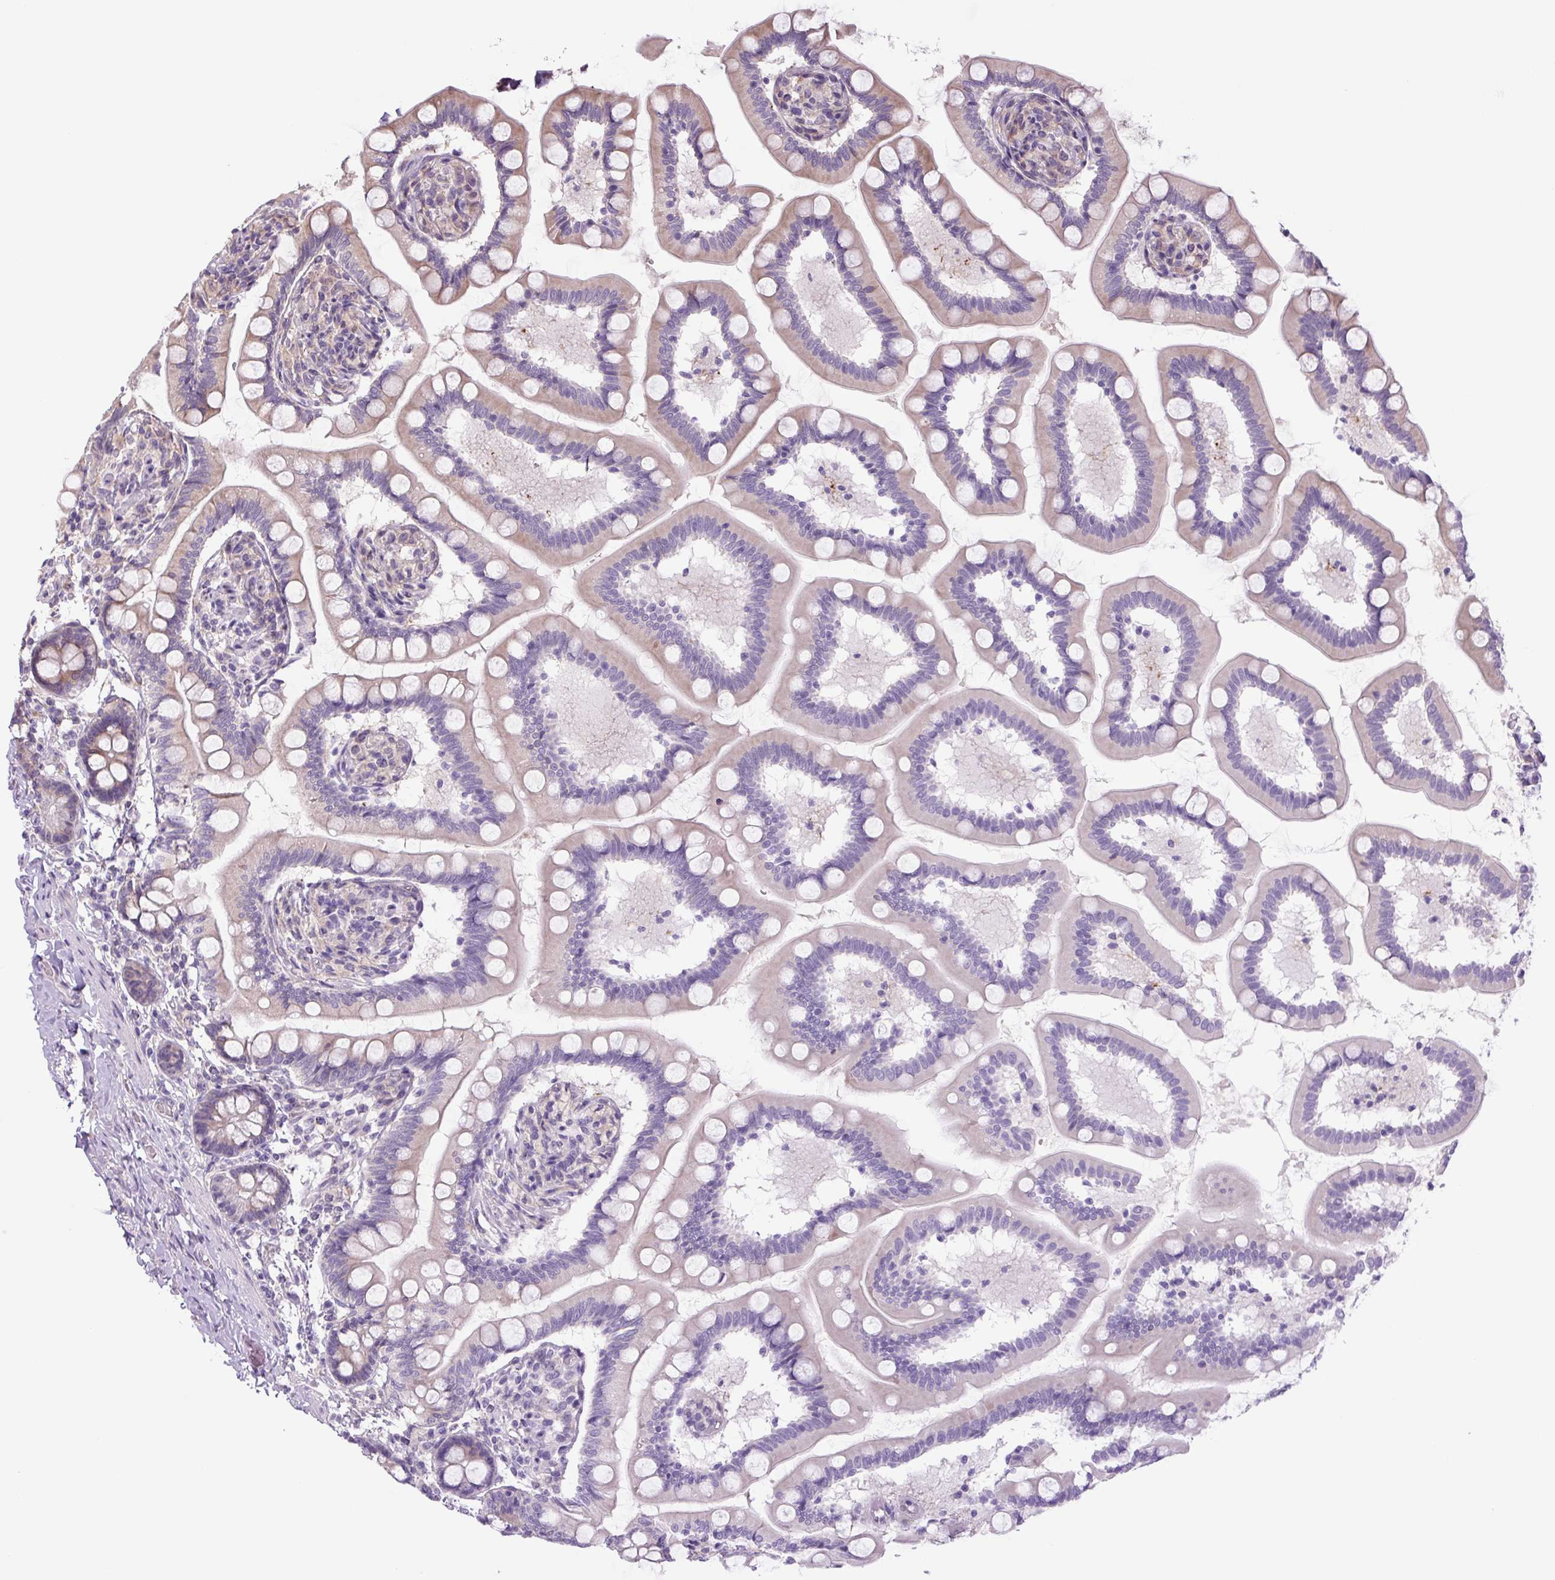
{"staining": {"intensity": "moderate", "quantity": "25%-75%", "location": "cytoplasmic/membranous"}, "tissue": "small intestine", "cell_type": "Glandular cells", "image_type": "normal", "snomed": [{"axis": "morphology", "description": "Normal tissue, NOS"}, {"axis": "topography", "description": "Small intestine"}], "caption": "Immunohistochemical staining of normal human small intestine exhibits 25%-75% levels of moderate cytoplasmic/membranous protein positivity in about 25%-75% of glandular cells.", "gene": "PLA2G4A", "patient": {"sex": "female", "age": 64}}